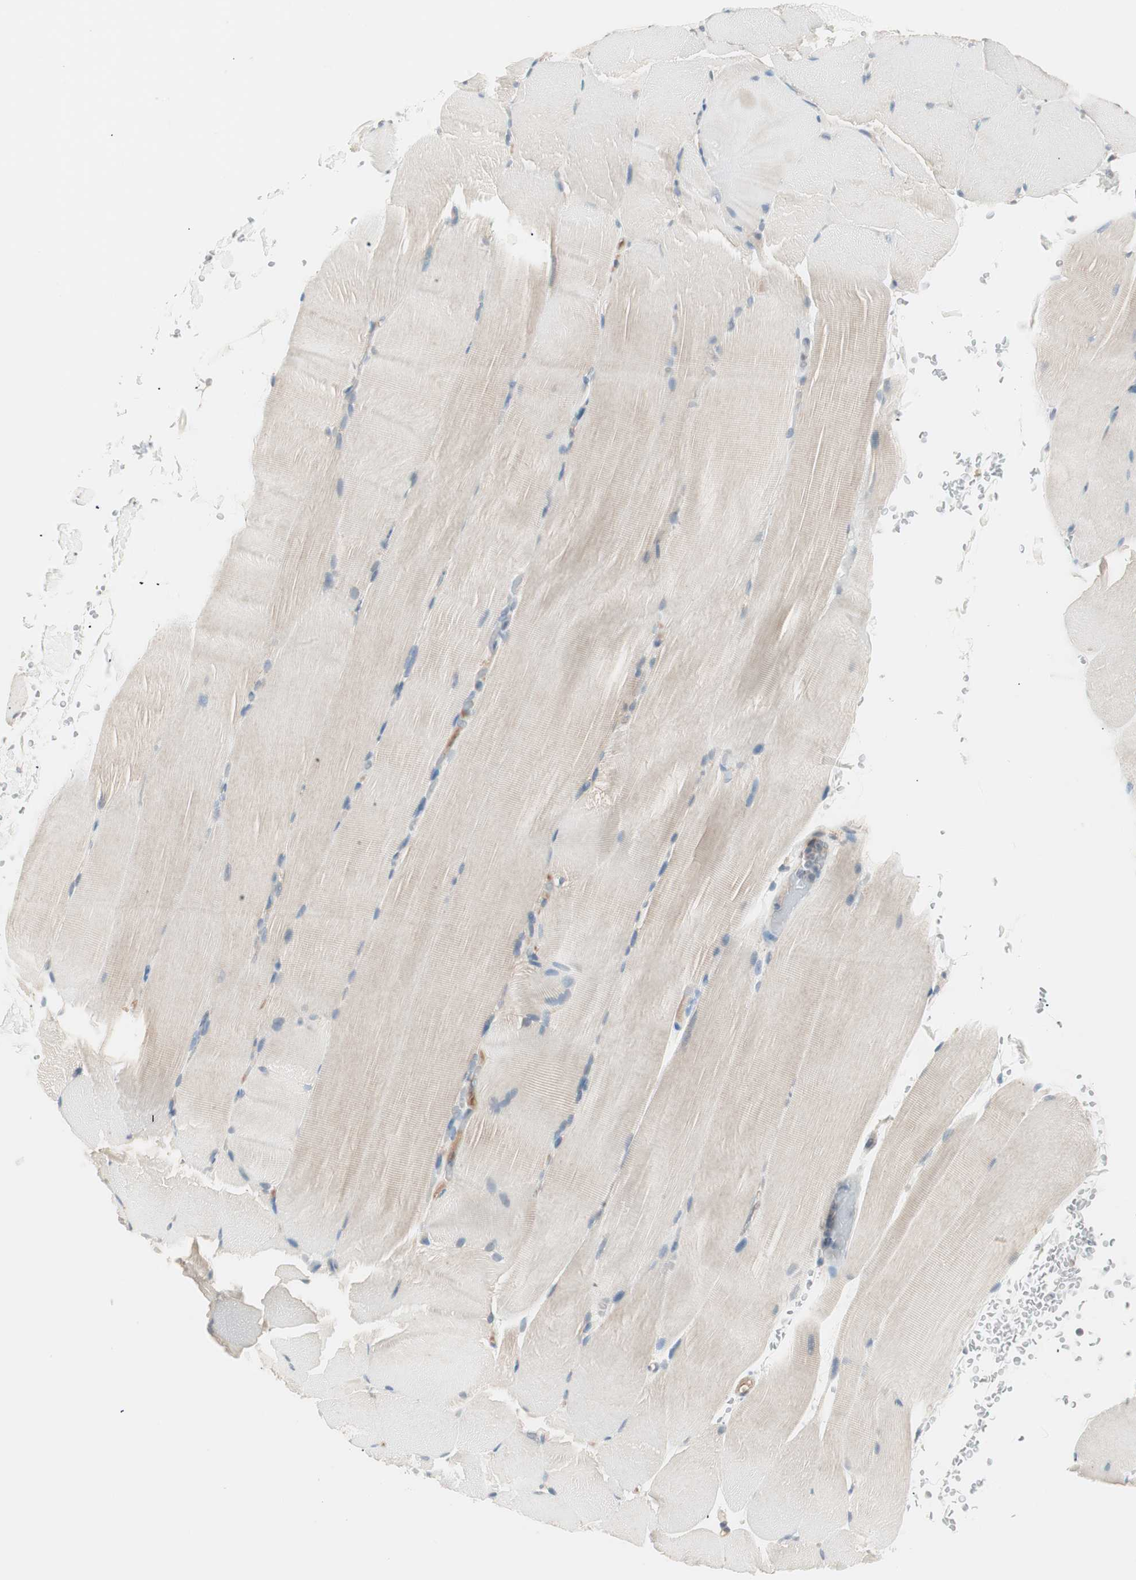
{"staining": {"intensity": "weak", "quantity": "<25%", "location": "cytoplasmic/membranous"}, "tissue": "skeletal muscle", "cell_type": "Myocytes", "image_type": "normal", "snomed": [{"axis": "morphology", "description": "Normal tissue, NOS"}, {"axis": "topography", "description": "Skeletal muscle"}, {"axis": "topography", "description": "Parathyroid gland"}], "caption": "This is an immunohistochemistry image of benign human skeletal muscle. There is no expression in myocytes.", "gene": "RAD54B", "patient": {"sex": "female", "age": 37}}